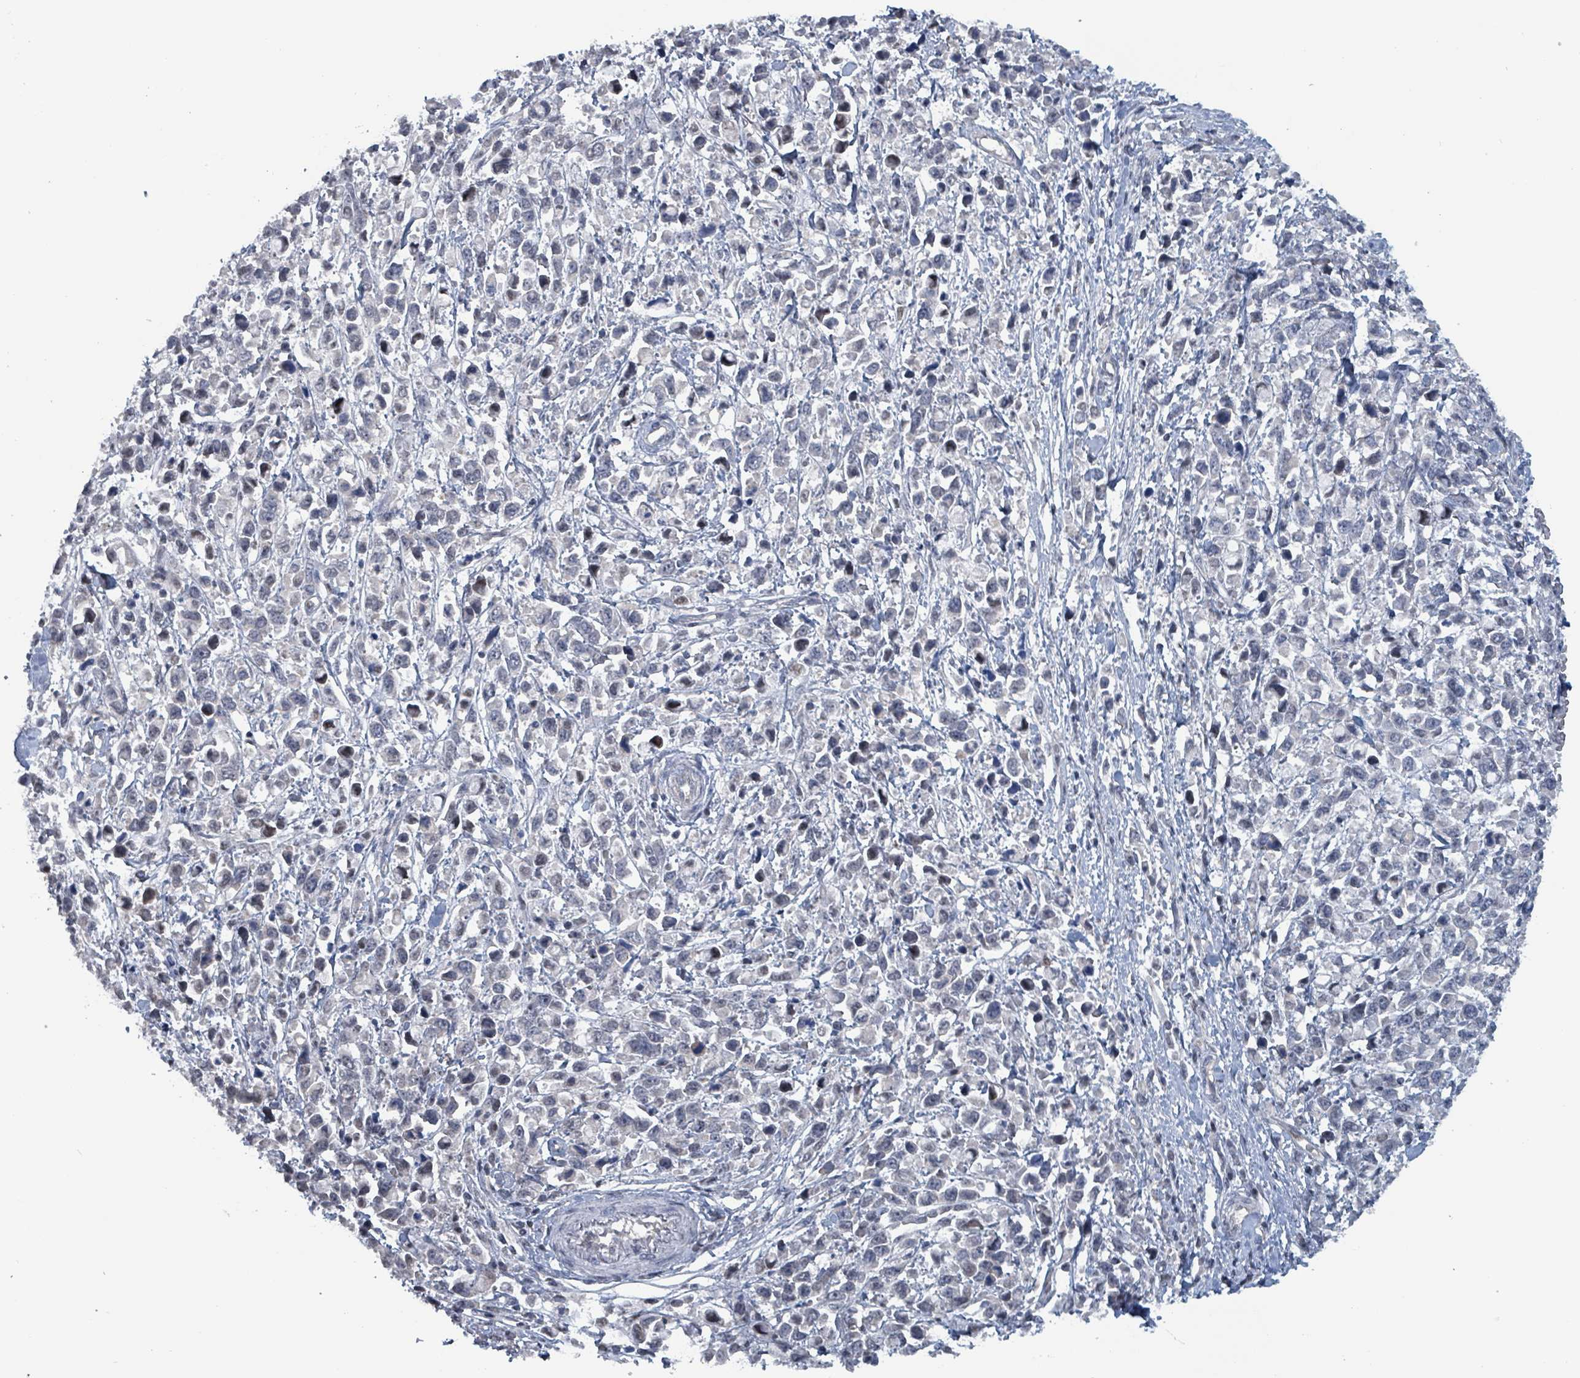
{"staining": {"intensity": "negative", "quantity": "none", "location": "none"}, "tissue": "stomach cancer", "cell_type": "Tumor cells", "image_type": "cancer", "snomed": [{"axis": "morphology", "description": "Adenocarcinoma, NOS"}, {"axis": "topography", "description": "Stomach"}], "caption": "IHC micrograph of human adenocarcinoma (stomach) stained for a protein (brown), which reveals no staining in tumor cells.", "gene": "BIVM", "patient": {"sex": "female", "age": 81}}